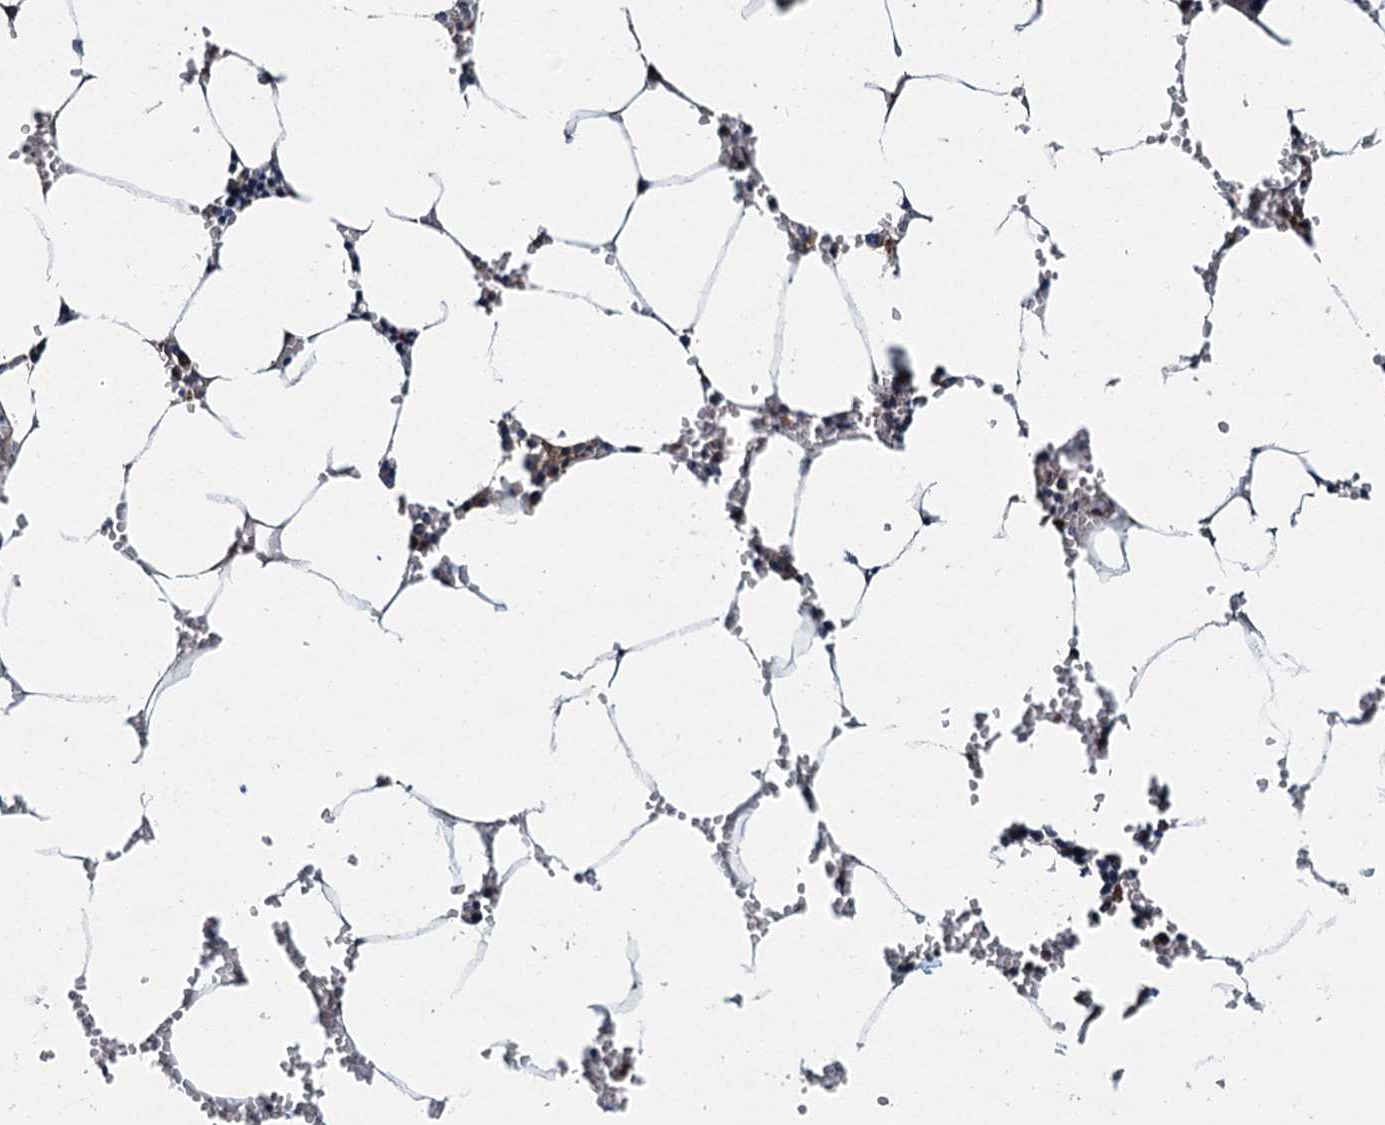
{"staining": {"intensity": "negative", "quantity": "none", "location": "none"}, "tissue": "bone marrow", "cell_type": "Hematopoietic cells", "image_type": "normal", "snomed": [{"axis": "morphology", "description": "Normal tissue, NOS"}, {"axis": "topography", "description": "Bone marrow"}], "caption": "Protein analysis of normal bone marrow displays no significant staining in hematopoietic cells. (Brightfield microscopy of DAB IHC at high magnification).", "gene": "DNAJC21", "patient": {"sex": "male", "age": 70}}